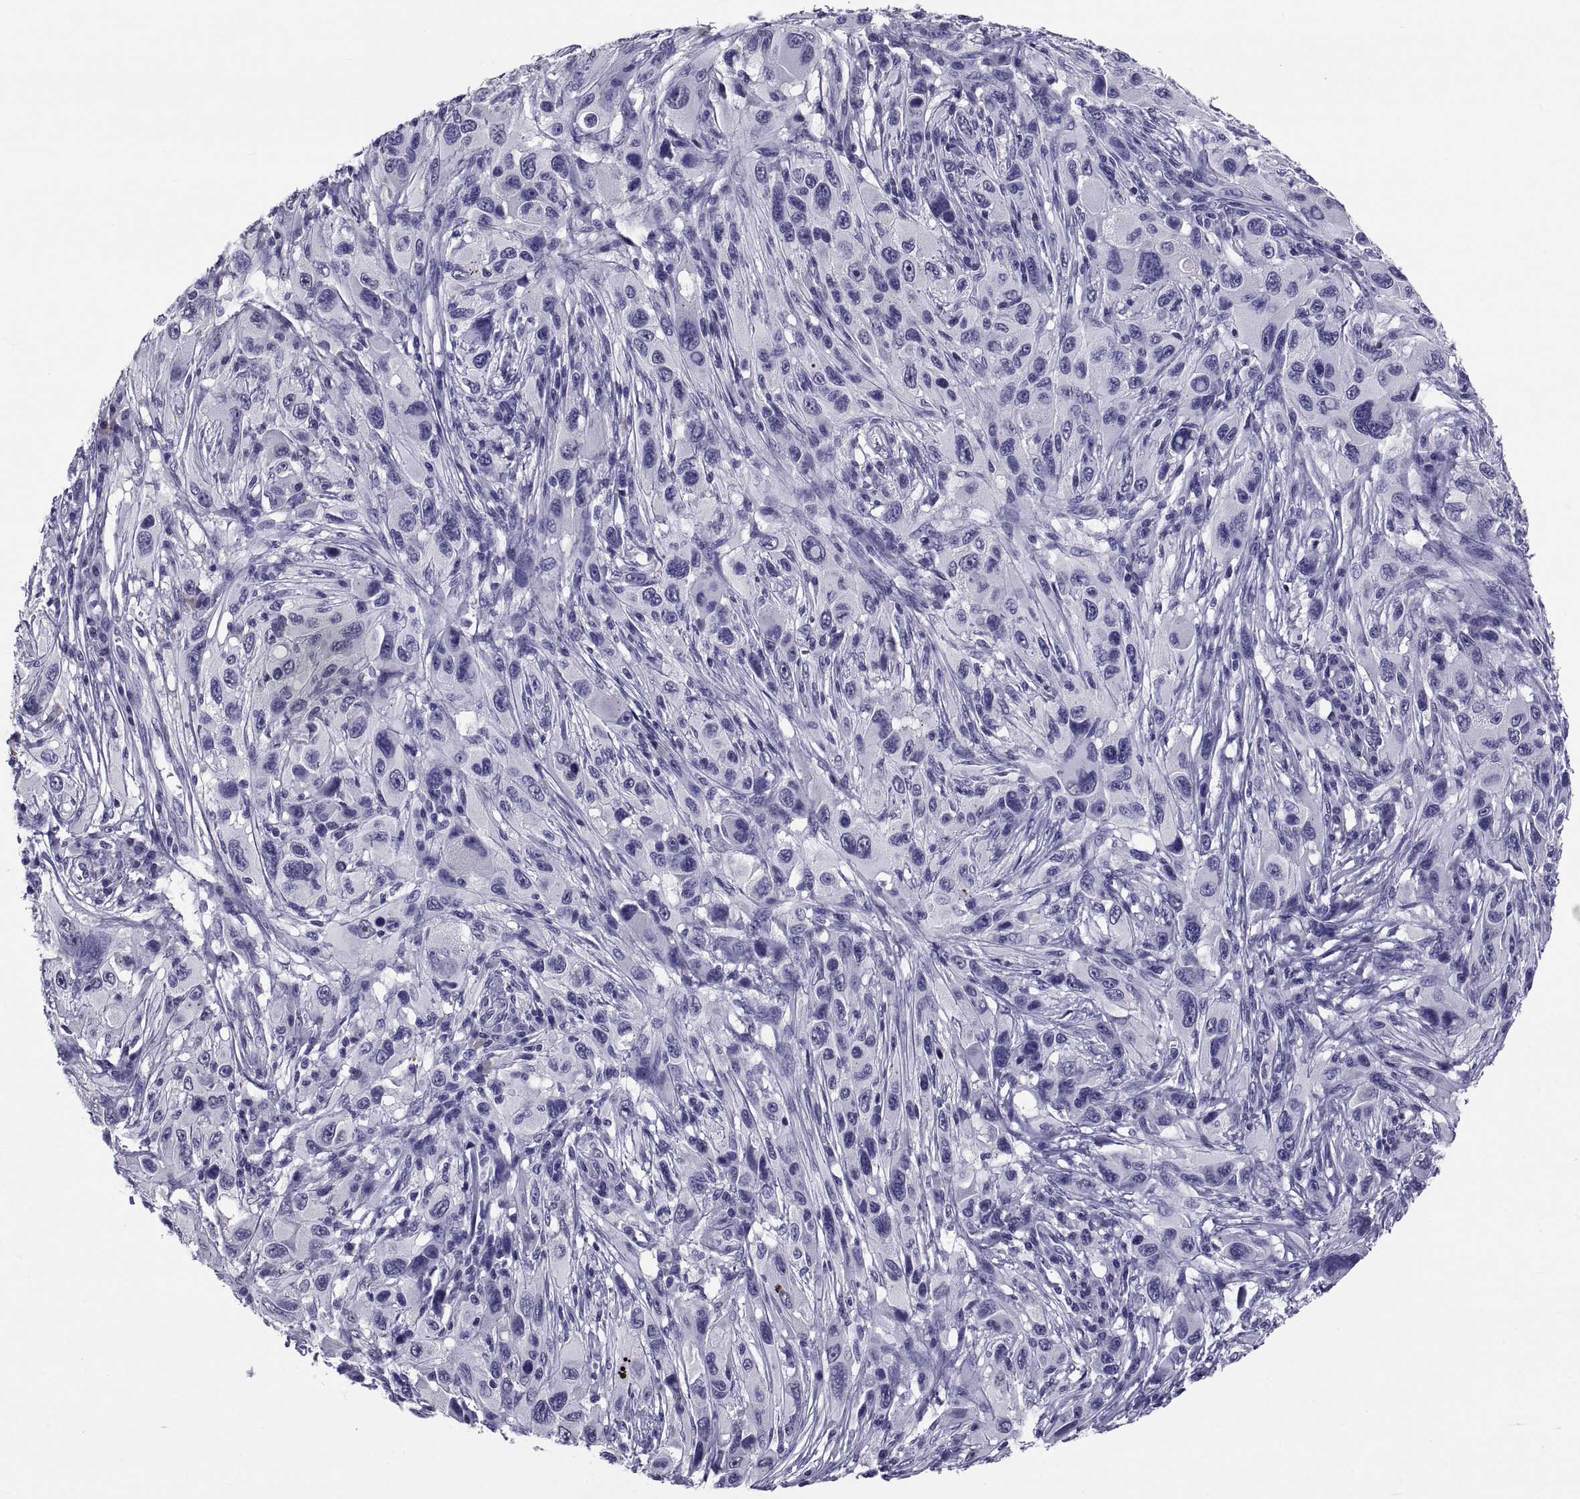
{"staining": {"intensity": "negative", "quantity": "none", "location": "none"}, "tissue": "melanoma", "cell_type": "Tumor cells", "image_type": "cancer", "snomed": [{"axis": "morphology", "description": "Malignant melanoma, NOS"}, {"axis": "topography", "description": "Skin"}], "caption": "DAB immunohistochemical staining of human melanoma shows no significant staining in tumor cells.", "gene": "TGFBR3L", "patient": {"sex": "male", "age": 53}}